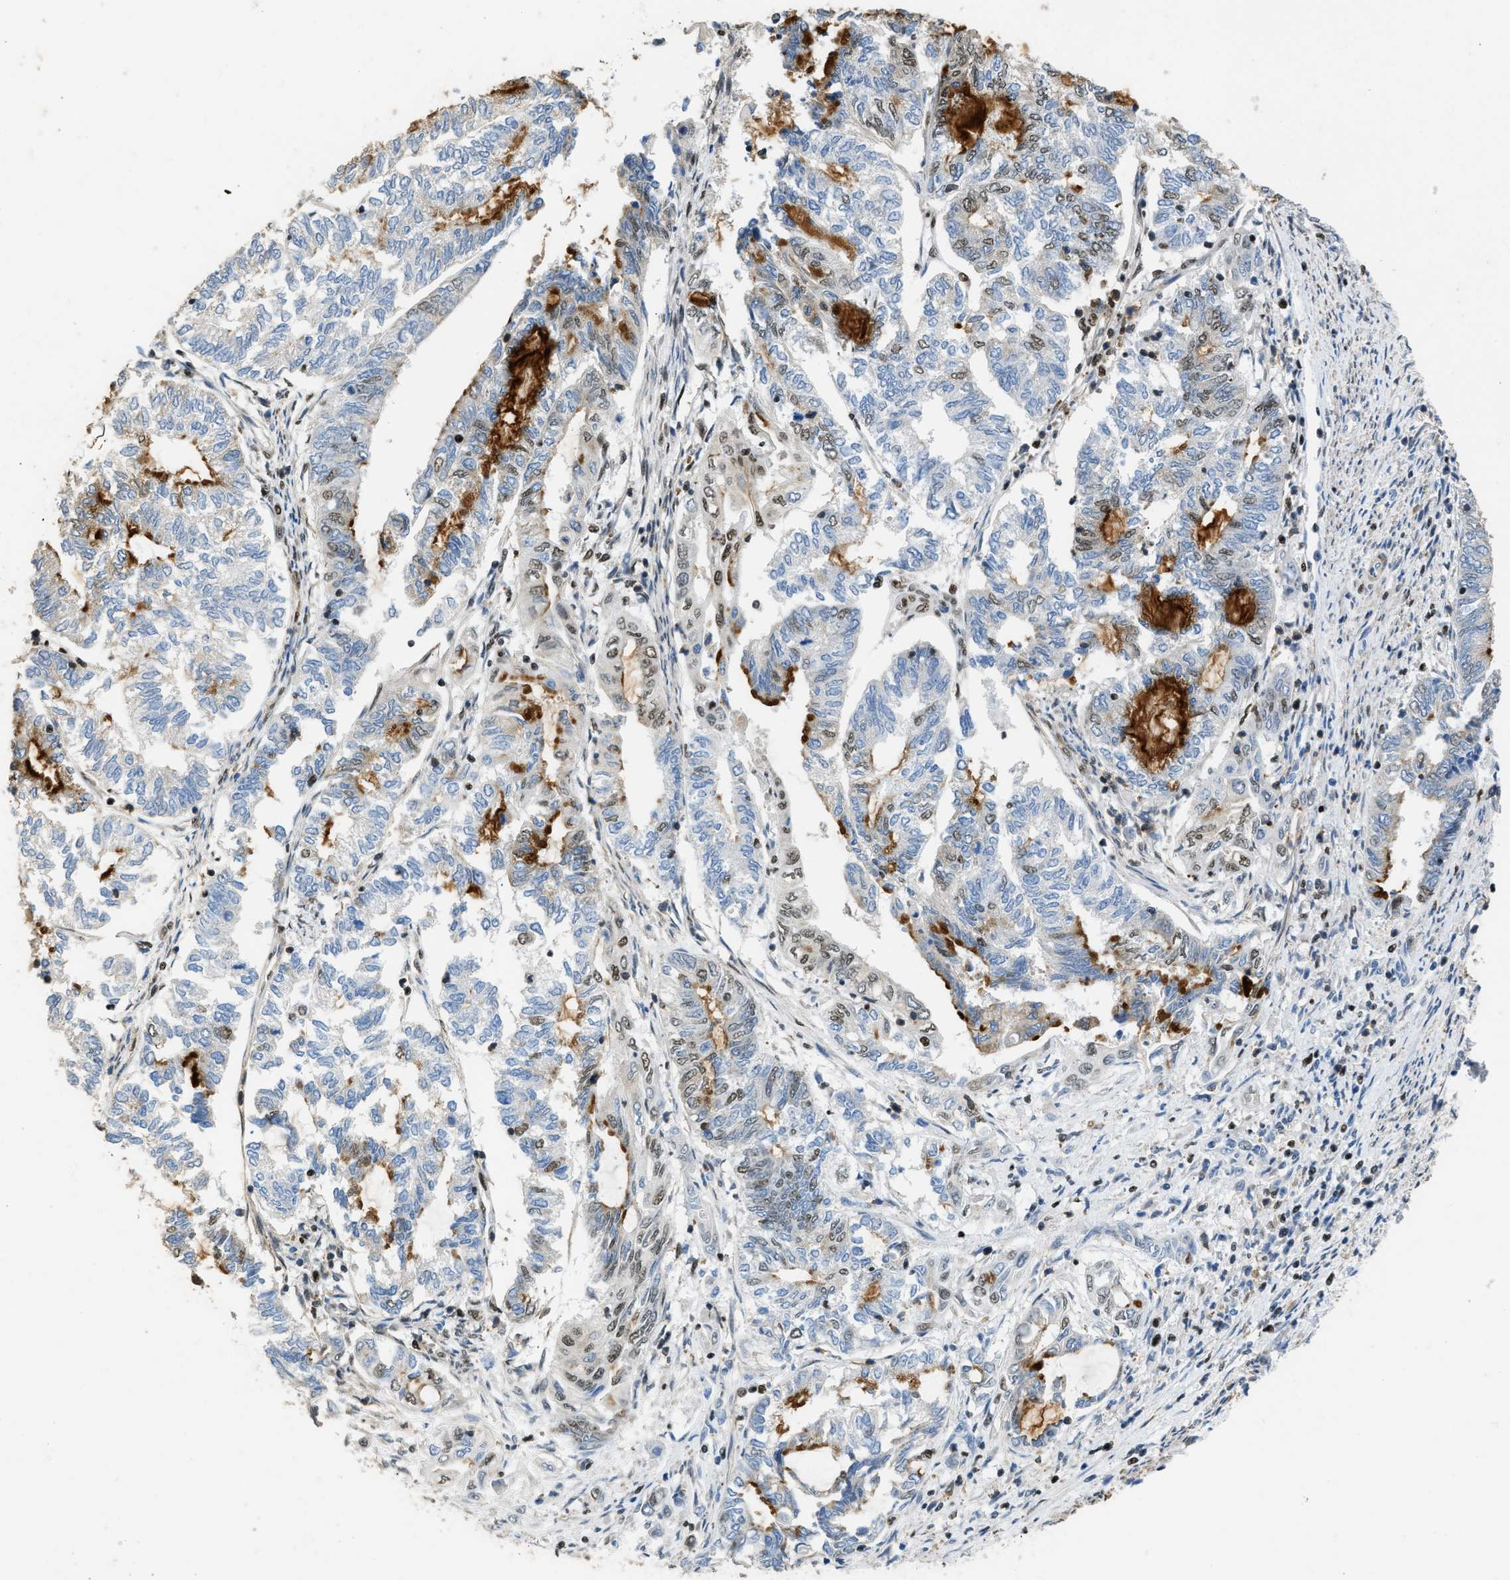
{"staining": {"intensity": "moderate", "quantity": "25%-75%", "location": "cytoplasmic/membranous,nuclear"}, "tissue": "endometrial cancer", "cell_type": "Tumor cells", "image_type": "cancer", "snomed": [{"axis": "morphology", "description": "Adenocarcinoma, NOS"}, {"axis": "topography", "description": "Uterus"}, {"axis": "topography", "description": "Endometrium"}], "caption": "Protein staining exhibits moderate cytoplasmic/membranous and nuclear expression in about 25%-75% of tumor cells in adenocarcinoma (endometrial).", "gene": "SCAF4", "patient": {"sex": "female", "age": 70}}